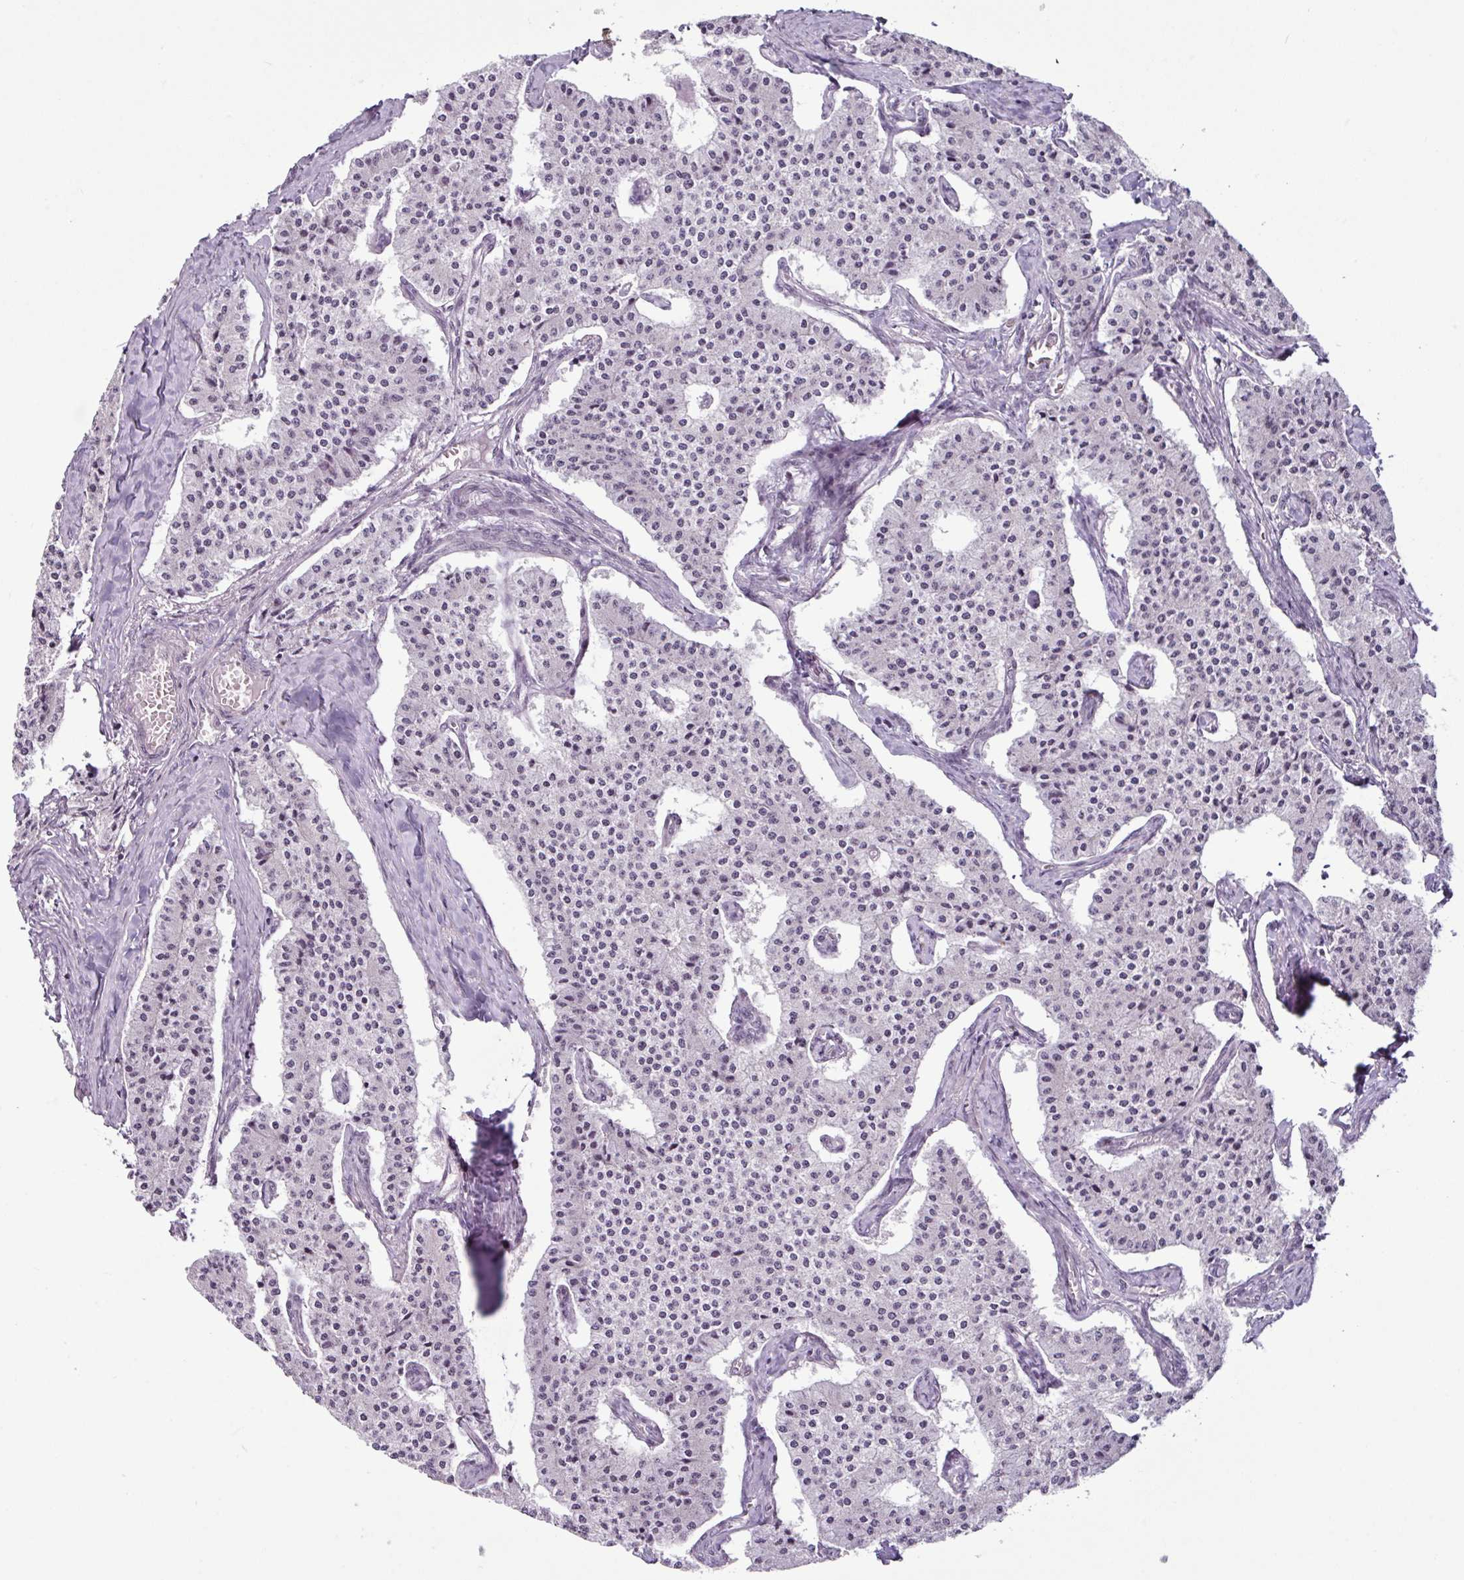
{"staining": {"intensity": "negative", "quantity": "none", "location": "none"}, "tissue": "carcinoid", "cell_type": "Tumor cells", "image_type": "cancer", "snomed": [{"axis": "morphology", "description": "Carcinoid, malignant, NOS"}, {"axis": "topography", "description": "Colon"}], "caption": "Immunohistochemical staining of human carcinoid exhibits no significant staining in tumor cells. (DAB (3,3'-diaminobenzidine) IHC visualized using brightfield microscopy, high magnification).", "gene": "OR52D1", "patient": {"sex": "female", "age": 52}}